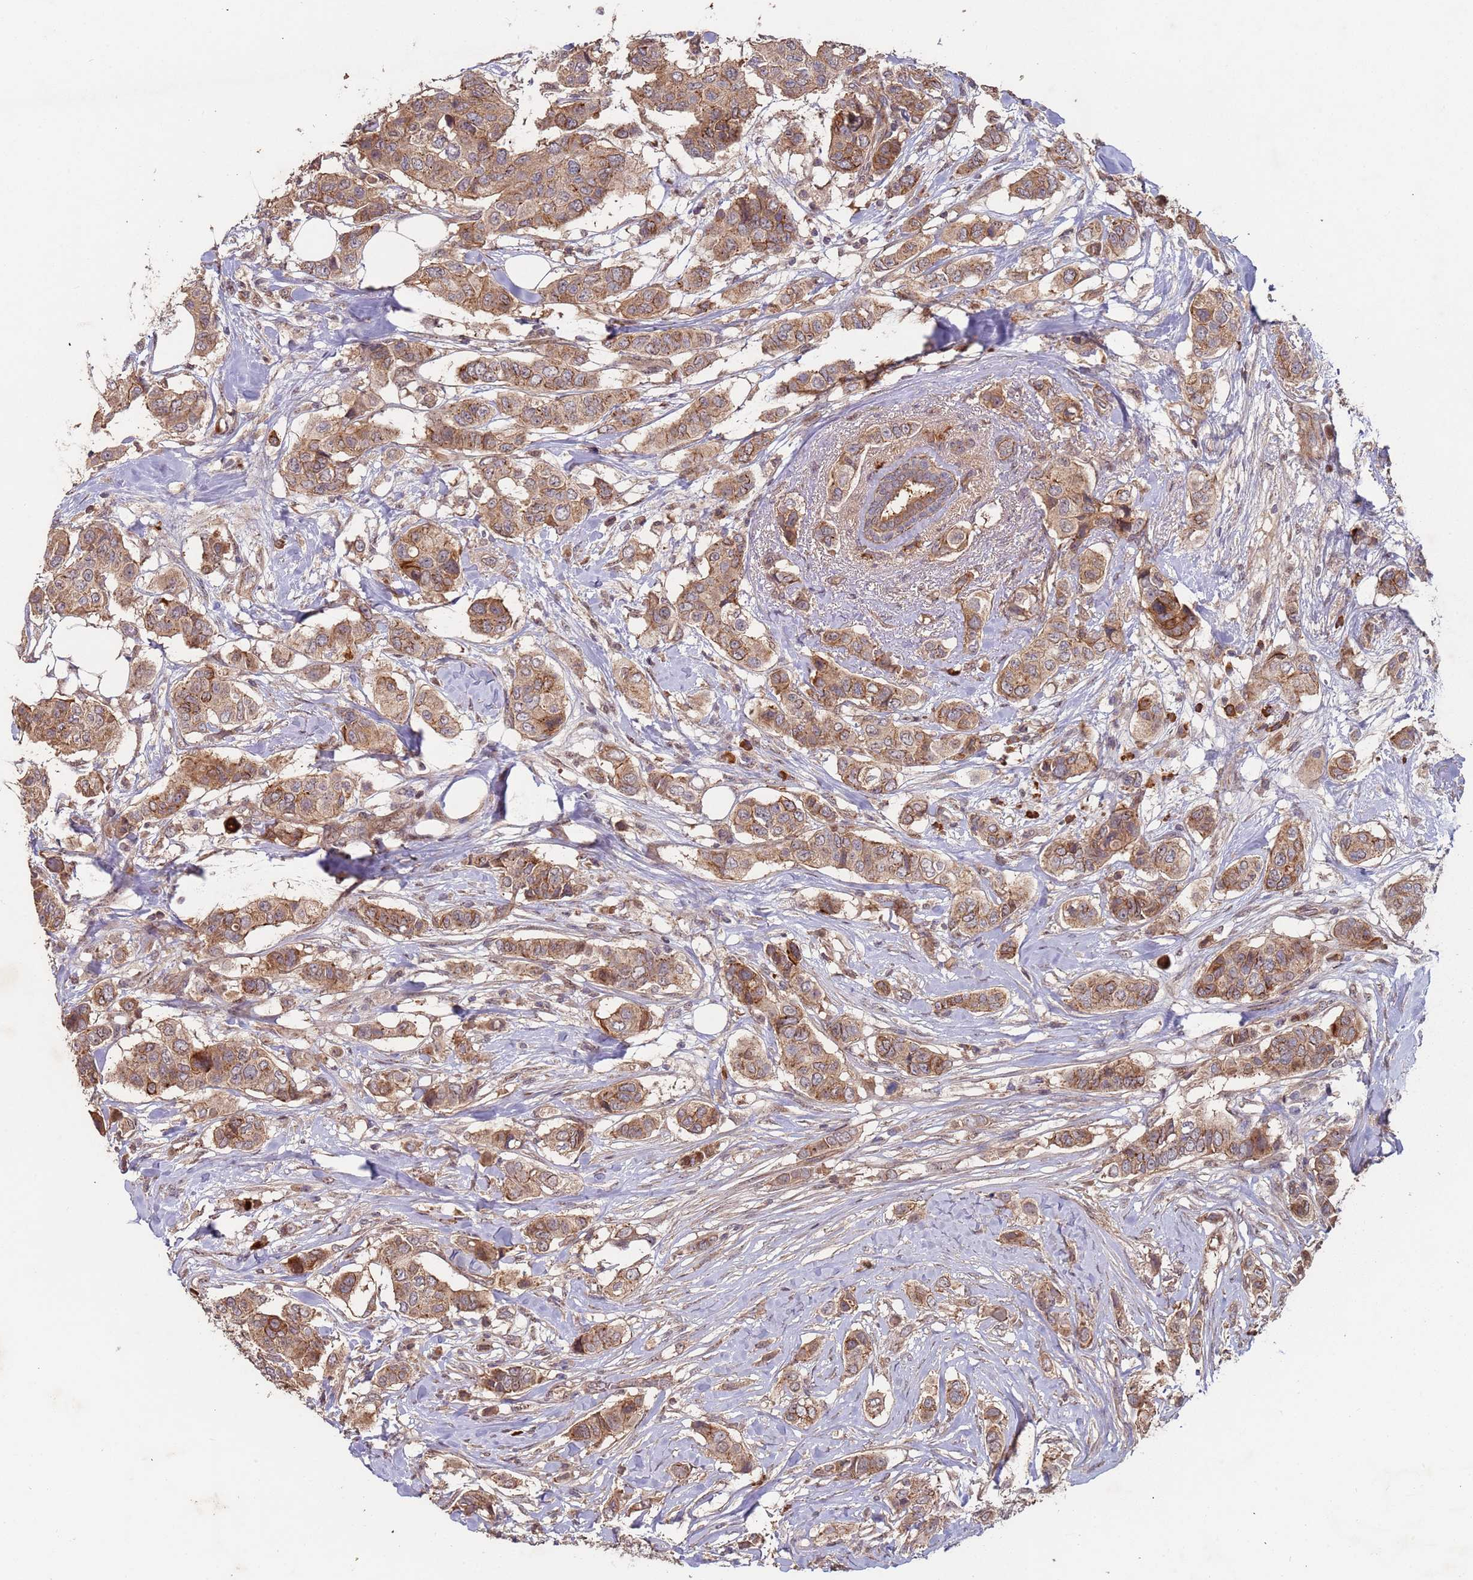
{"staining": {"intensity": "moderate", "quantity": ">75%", "location": "cytoplasmic/membranous"}, "tissue": "breast cancer", "cell_type": "Tumor cells", "image_type": "cancer", "snomed": [{"axis": "morphology", "description": "Lobular carcinoma"}, {"axis": "topography", "description": "Breast"}], "caption": "IHC micrograph of neoplastic tissue: breast cancer (lobular carcinoma) stained using IHC displays medium levels of moderate protein expression localized specifically in the cytoplasmic/membranous of tumor cells, appearing as a cytoplasmic/membranous brown color.", "gene": "KANSL1L", "patient": {"sex": "female", "age": 51}}